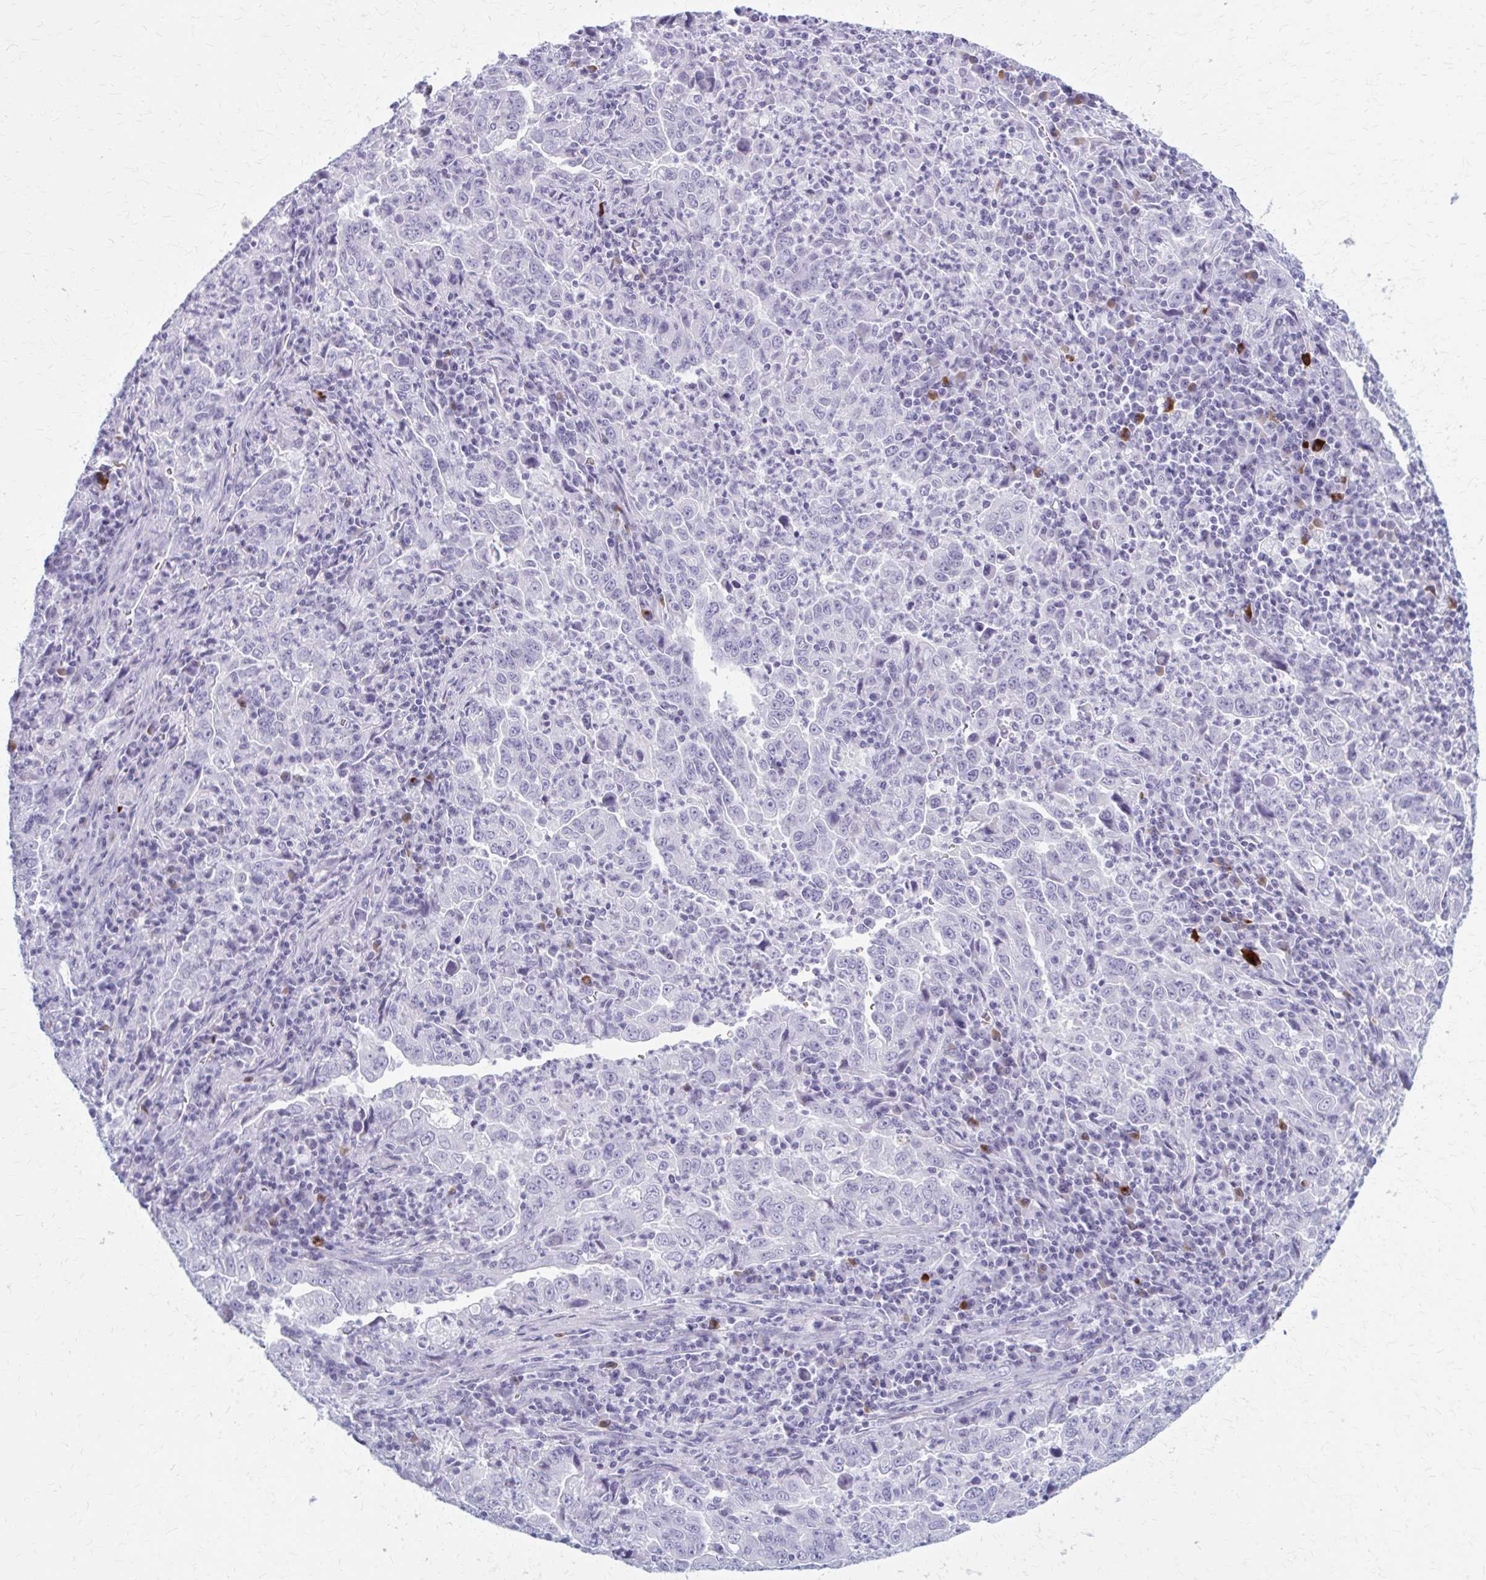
{"staining": {"intensity": "negative", "quantity": "none", "location": "none"}, "tissue": "lung cancer", "cell_type": "Tumor cells", "image_type": "cancer", "snomed": [{"axis": "morphology", "description": "Adenocarcinoma, NOS"}, {"axis": "topography", "description": "Lung"}], "caption": "Lung cancer (adenocarcinoma) was stained to show a protein in brown. There is no significant positivity in tumor cells.", "gene": "ZDHHC7", "patient": {"sex": "male", "age": 67}}